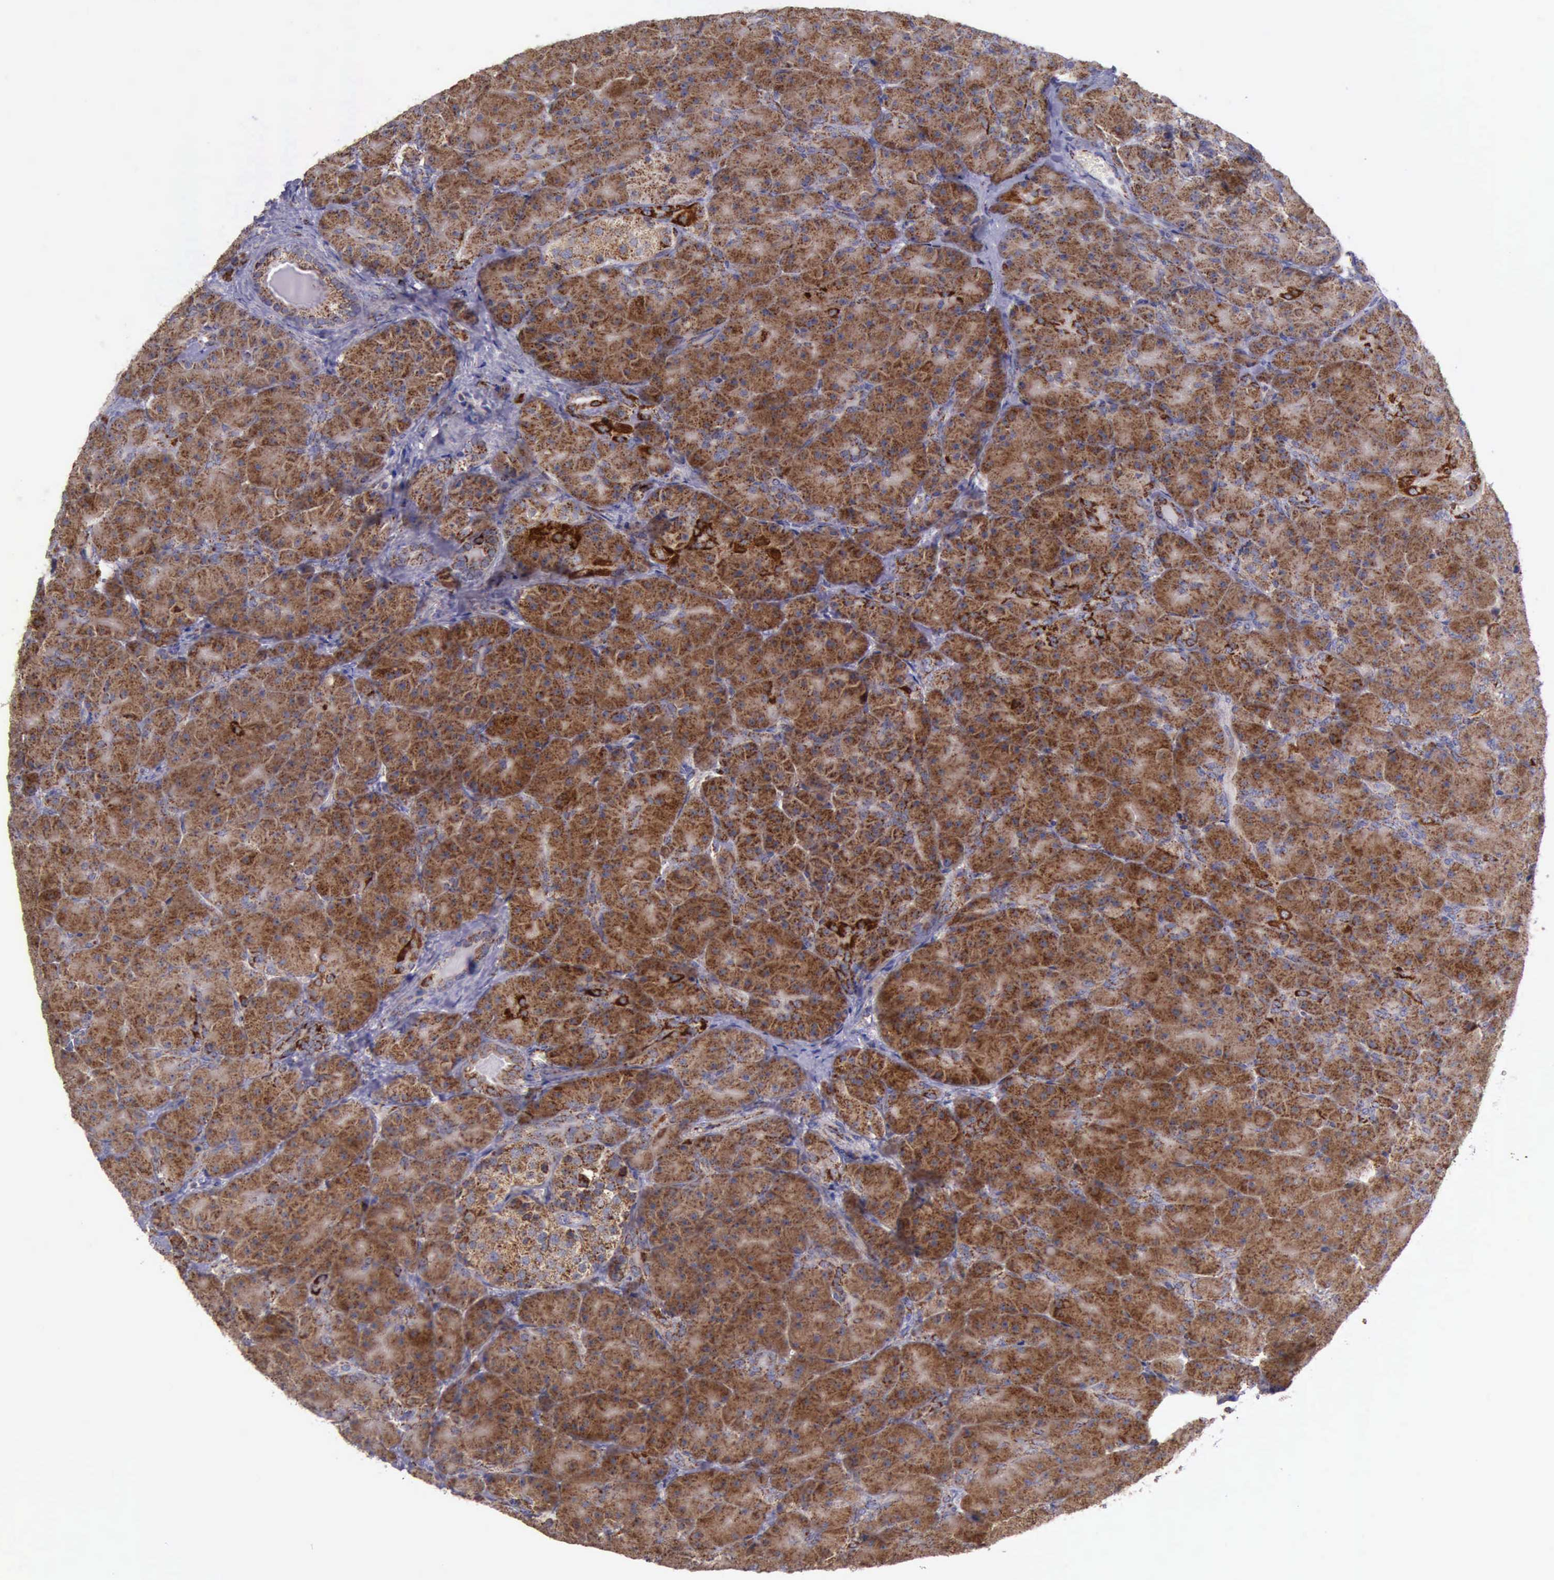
{"staining": {"intensity": "strong", "quantity": ">75%", "location": "cytoplasmic/membranous"}, "tissue": "pancreas", "cell_type": "Exocrine glandular cells", "image_type": "normal", "snomed": [{"axis": "morphology", "description": "Normal tissue, NOS"}, {"axis": "topography", "description": "Pancreas"}], "caption": "About >75% of exocrine glandular cells in benign human pancreas exhibit strong cytoplasmic/membranous protein expression as visualized by brown immunohistochemical staining.", "gene": "TXN2", "patient": {"sex": "male", "age": 66}}